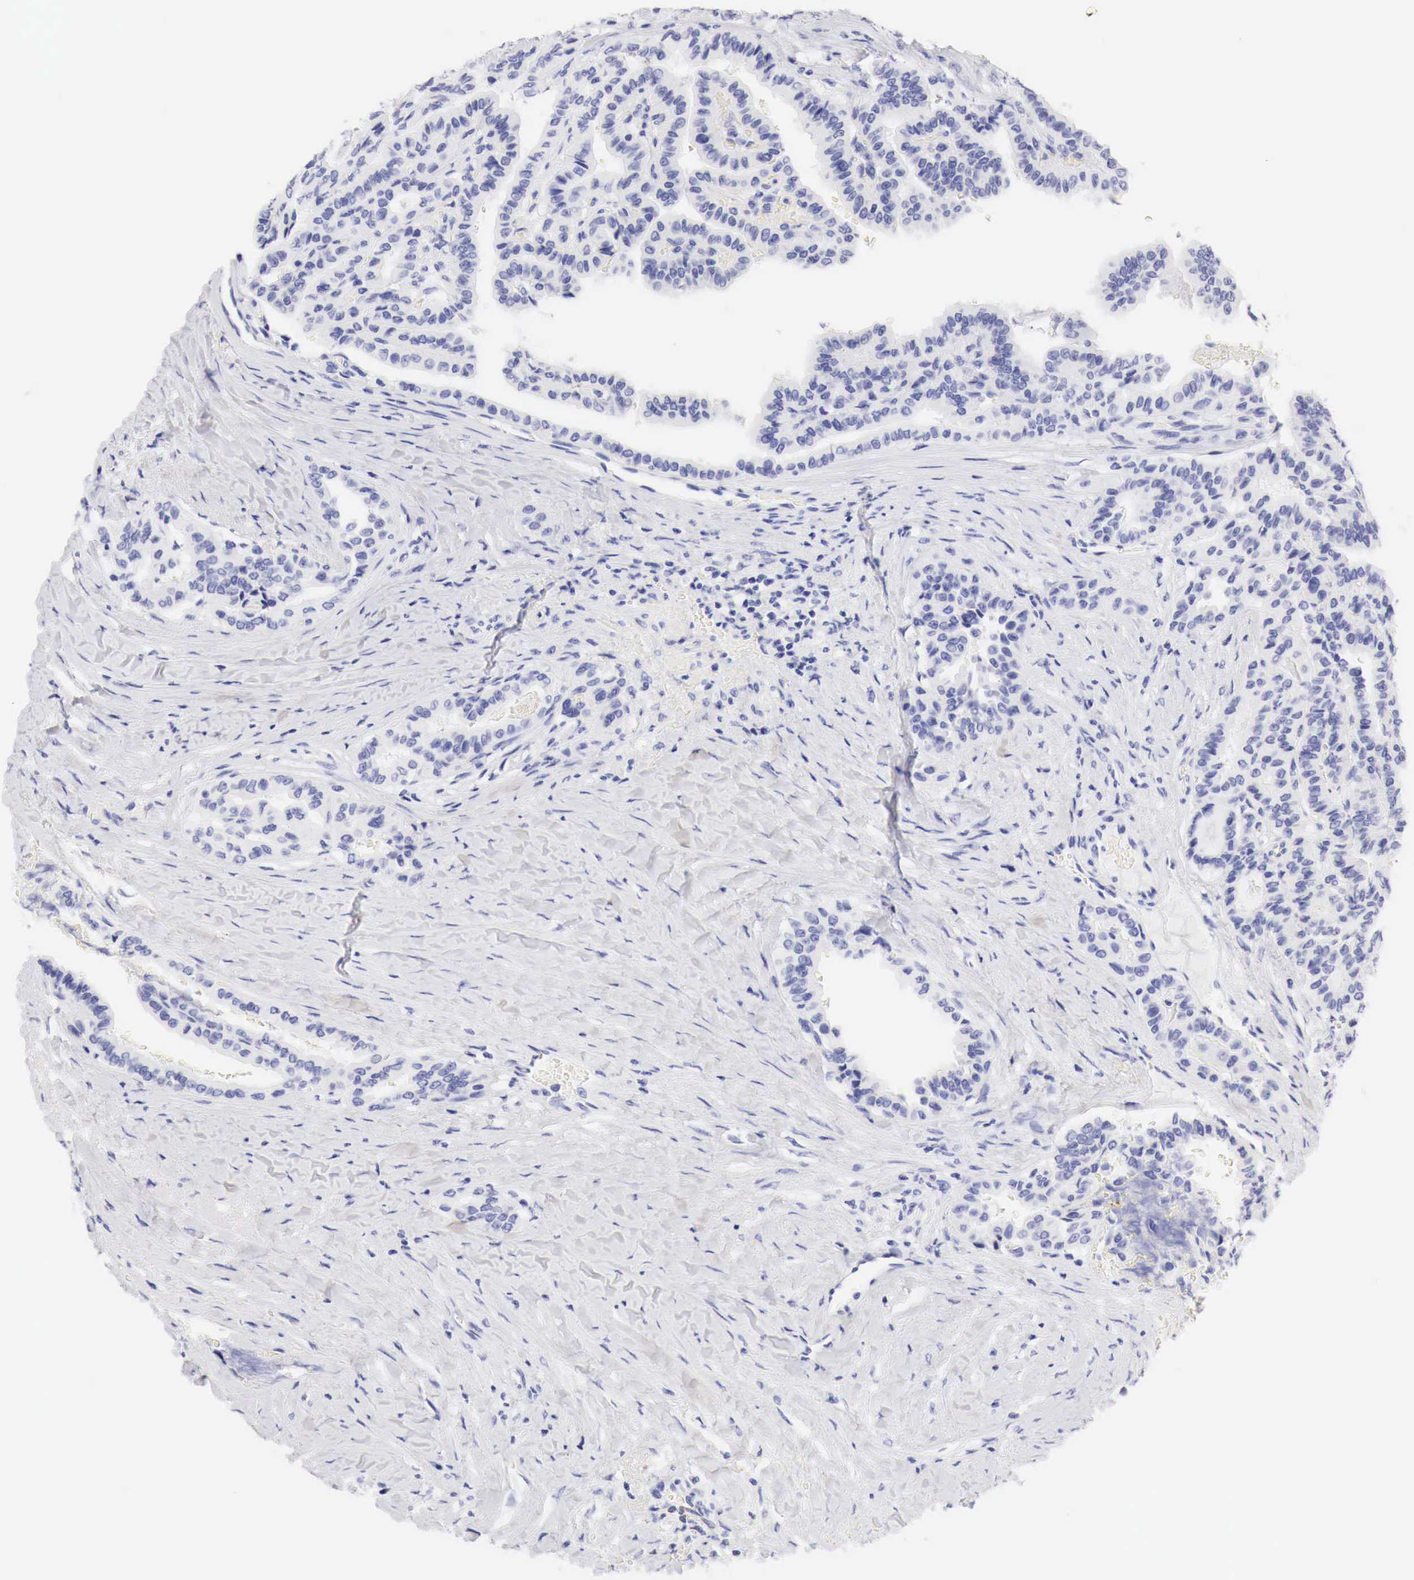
{"staining": {"intensity": "negative", "quantity": "none", "location": "none"}, "tissue": "thyroid cancer", "cell_type": "Tumor cells", "image_type": "cancer", "snomed": [{"axis": "morphology", "description": "Papillary adenocarcinoma, NOS"}, {"axis": "topography", "description": "Thyroid gland"}], "caption": "A photomicrograph of papillary adenocarcinoma (thyroid) stained for a protein exhibits no brown staining in tumor cells.", "gene": "TYR", "patient": {"sex": "male", "age": 87}}